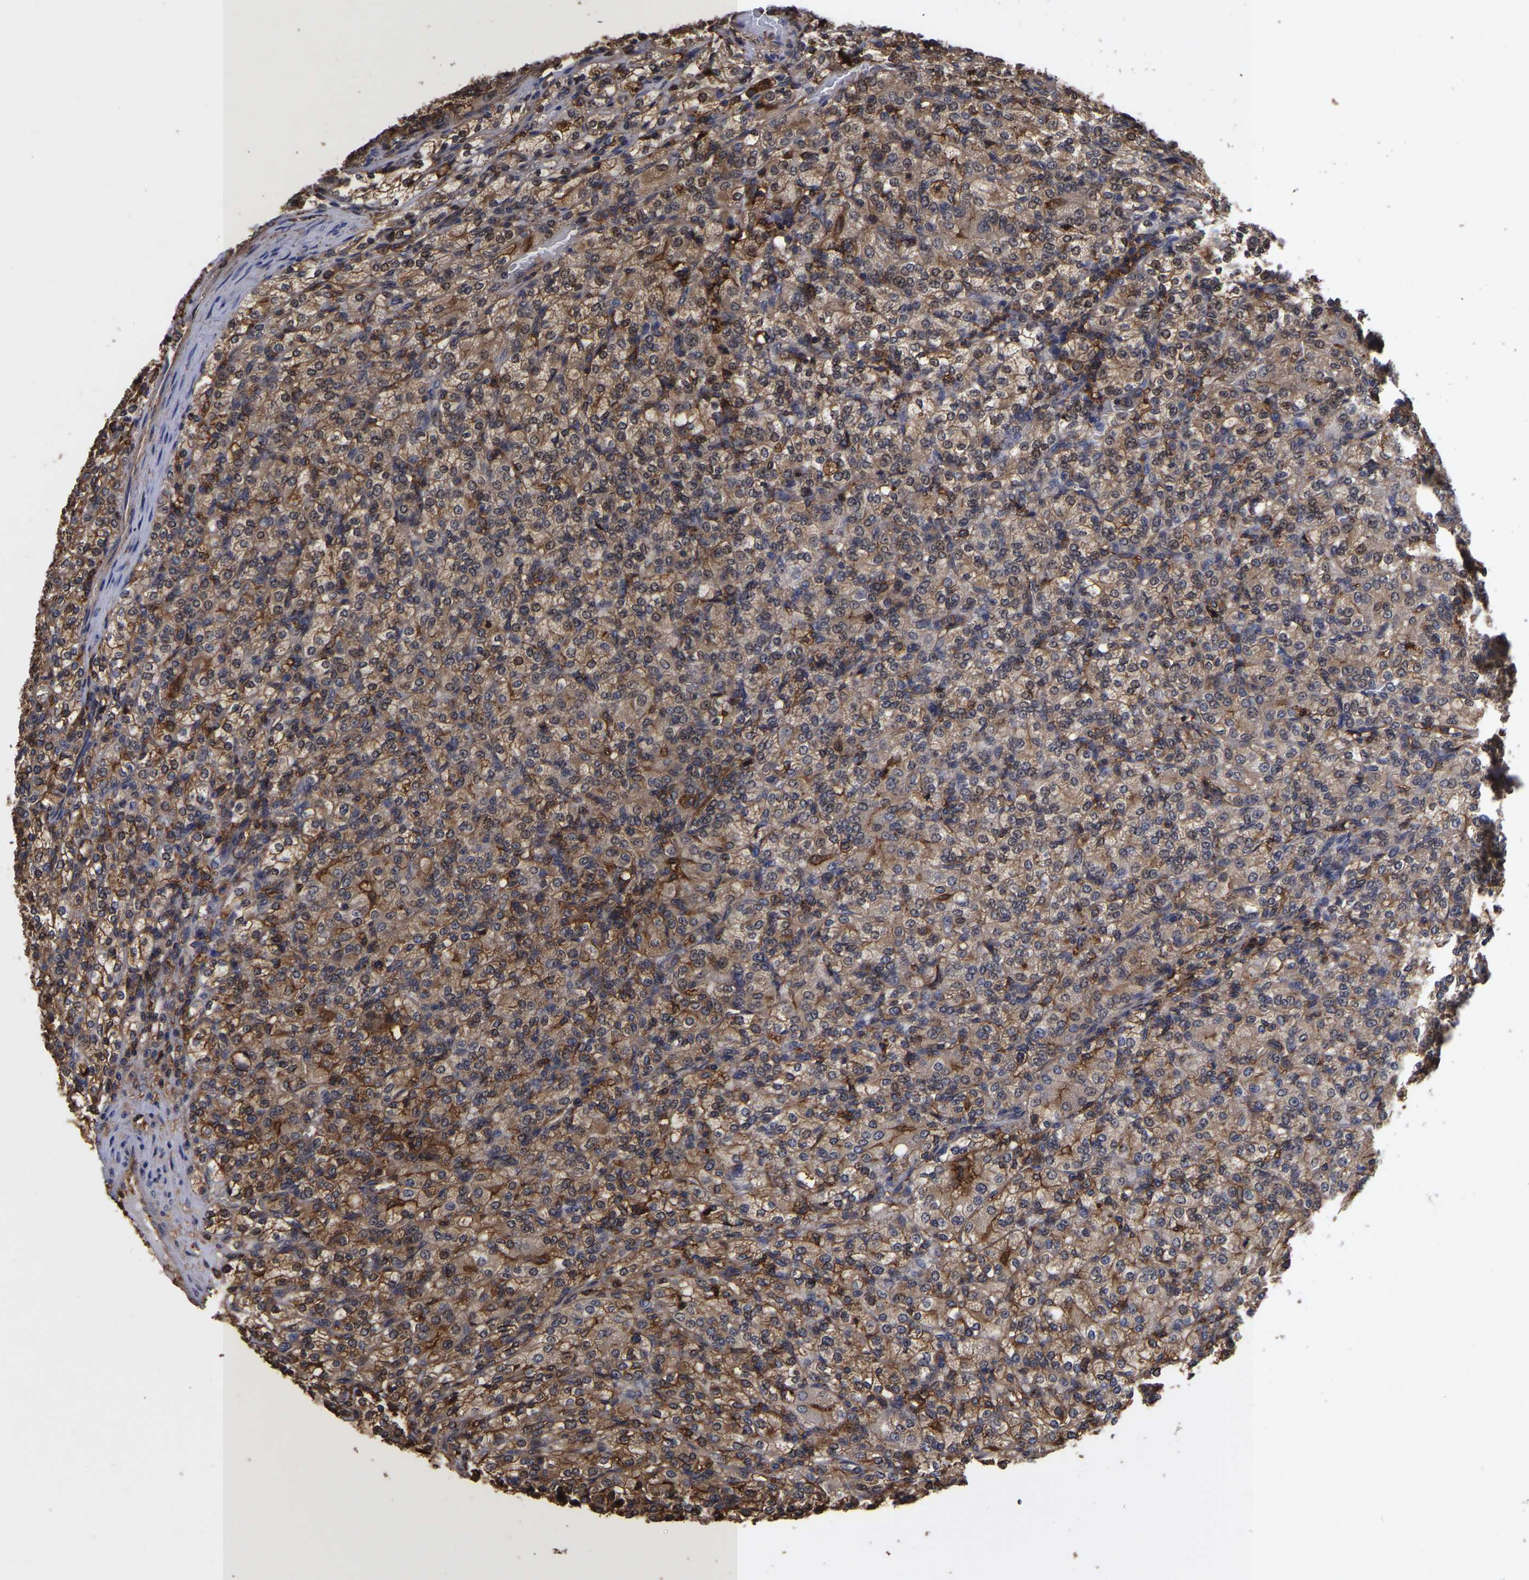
{"staining": {"intensity": "weak", "quantity": "25%-75%", "location": "cytoplasmic/membranous"}, "tissue": "renal cancer", "cell_type": "Tumor cells", "image_type": "cancer", "snomed": [{"axis": "morphology", "description": "Adenocarcinoma, NOS"}, {"axis": "topography", "description": "Kidney"}], "caption": "This photomicrograph reveals immunohistochemistry staining of renal cancer (adenocarcinoma), with low weak cytoplasmic/membranous positivity in approximately 25%-75% of tumor cells.", "gene": "LIF", "patient": {"sex": "male", "age": 77}}